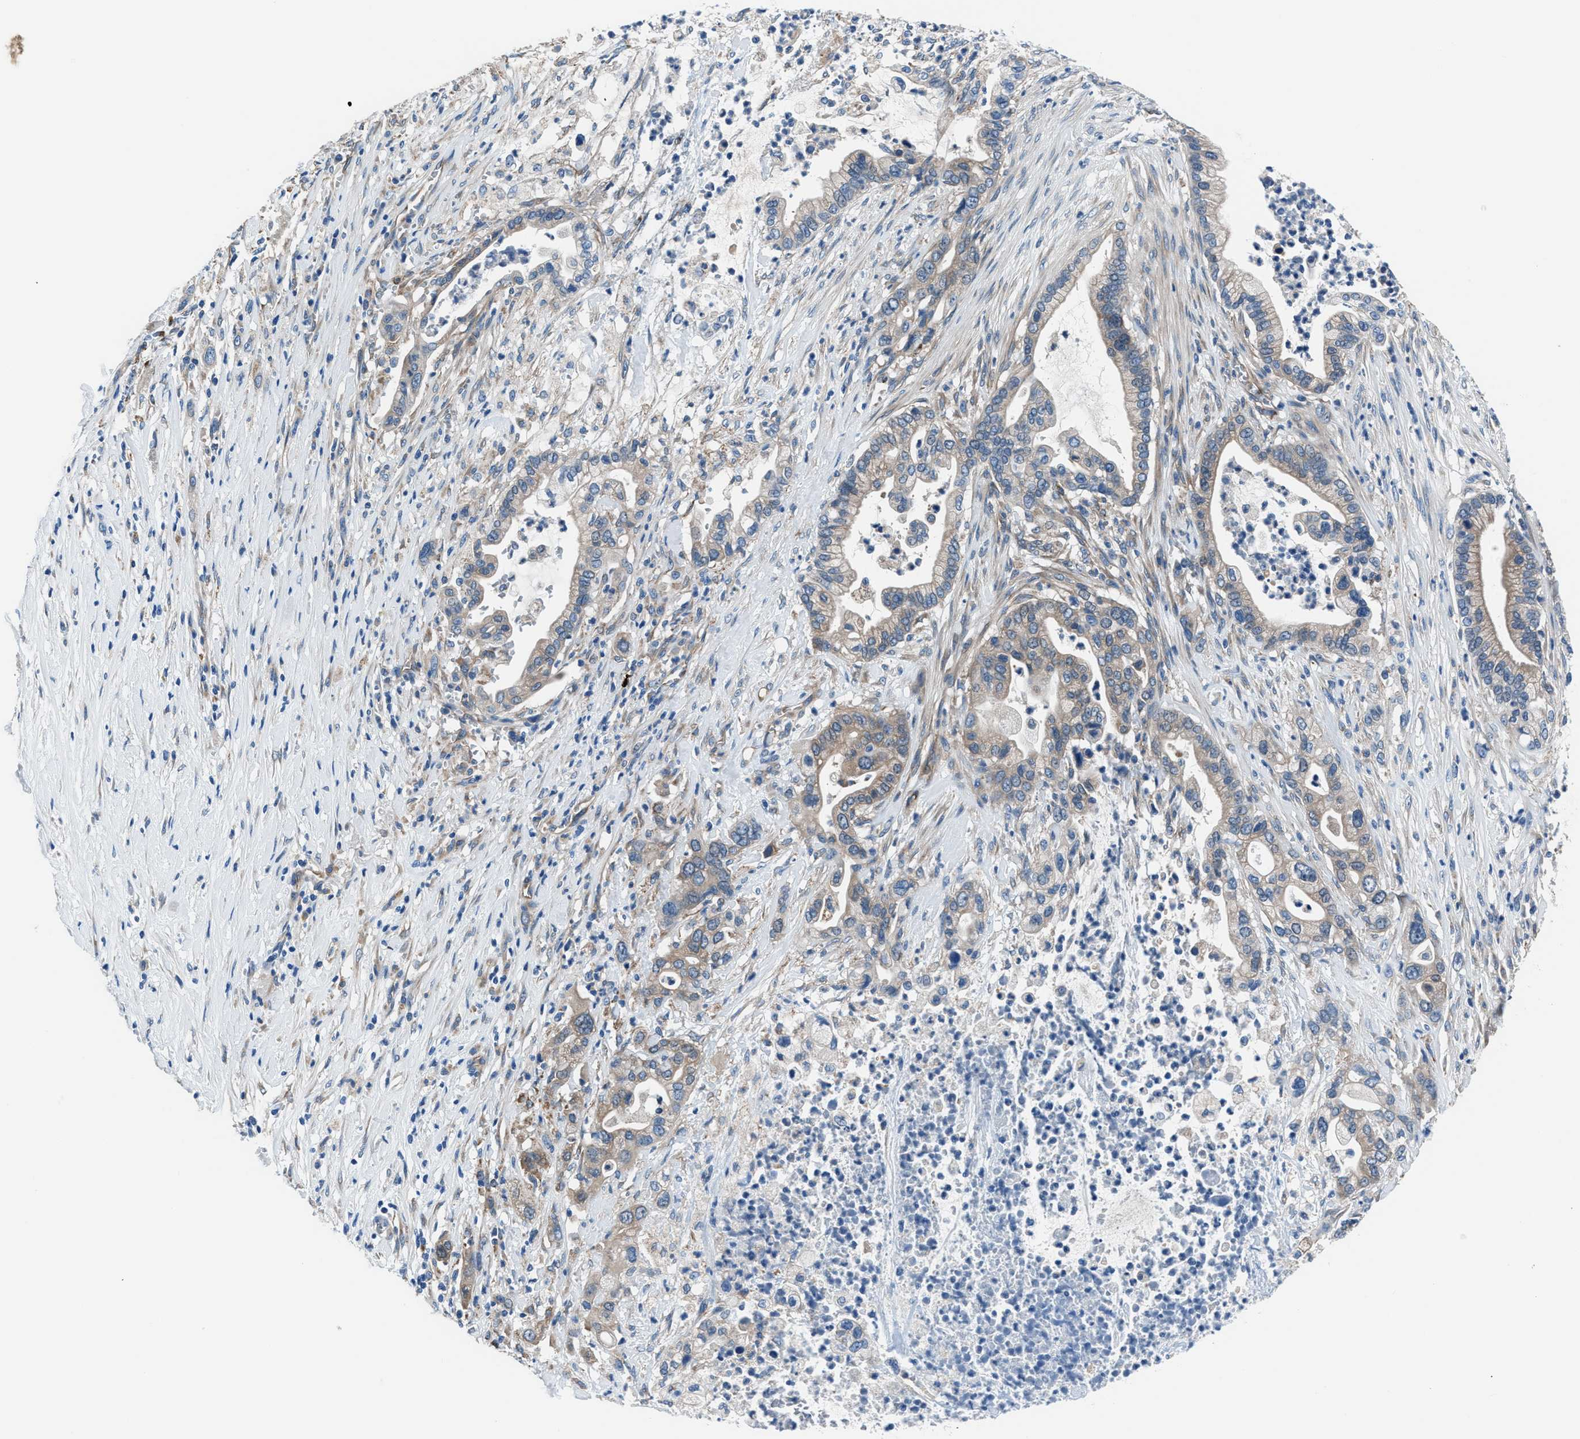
{"staining": {"intensity": "weak", "quantity": "25%-75%", "location": "cytoplasmic/membranous"}, "tissue": "pancreatic cancer", "cell_type": "Tumor cells", "image_type": "cancer", "snomed": [{"axis": "morphology", "description": "Adenocarcinoma, NOS"}, {"axis": "topography", "description": "Pancreas"}], "caption": "Immunohistochemistry (IHC) (DAB) staining of human pancreatic cancer reveals weak cytoplasmic/membranous protein staining in approximately 25%-75% of tumor cells.", "gene": "PRTFDC1", "patient": {"sex": "male", "age": 69}}